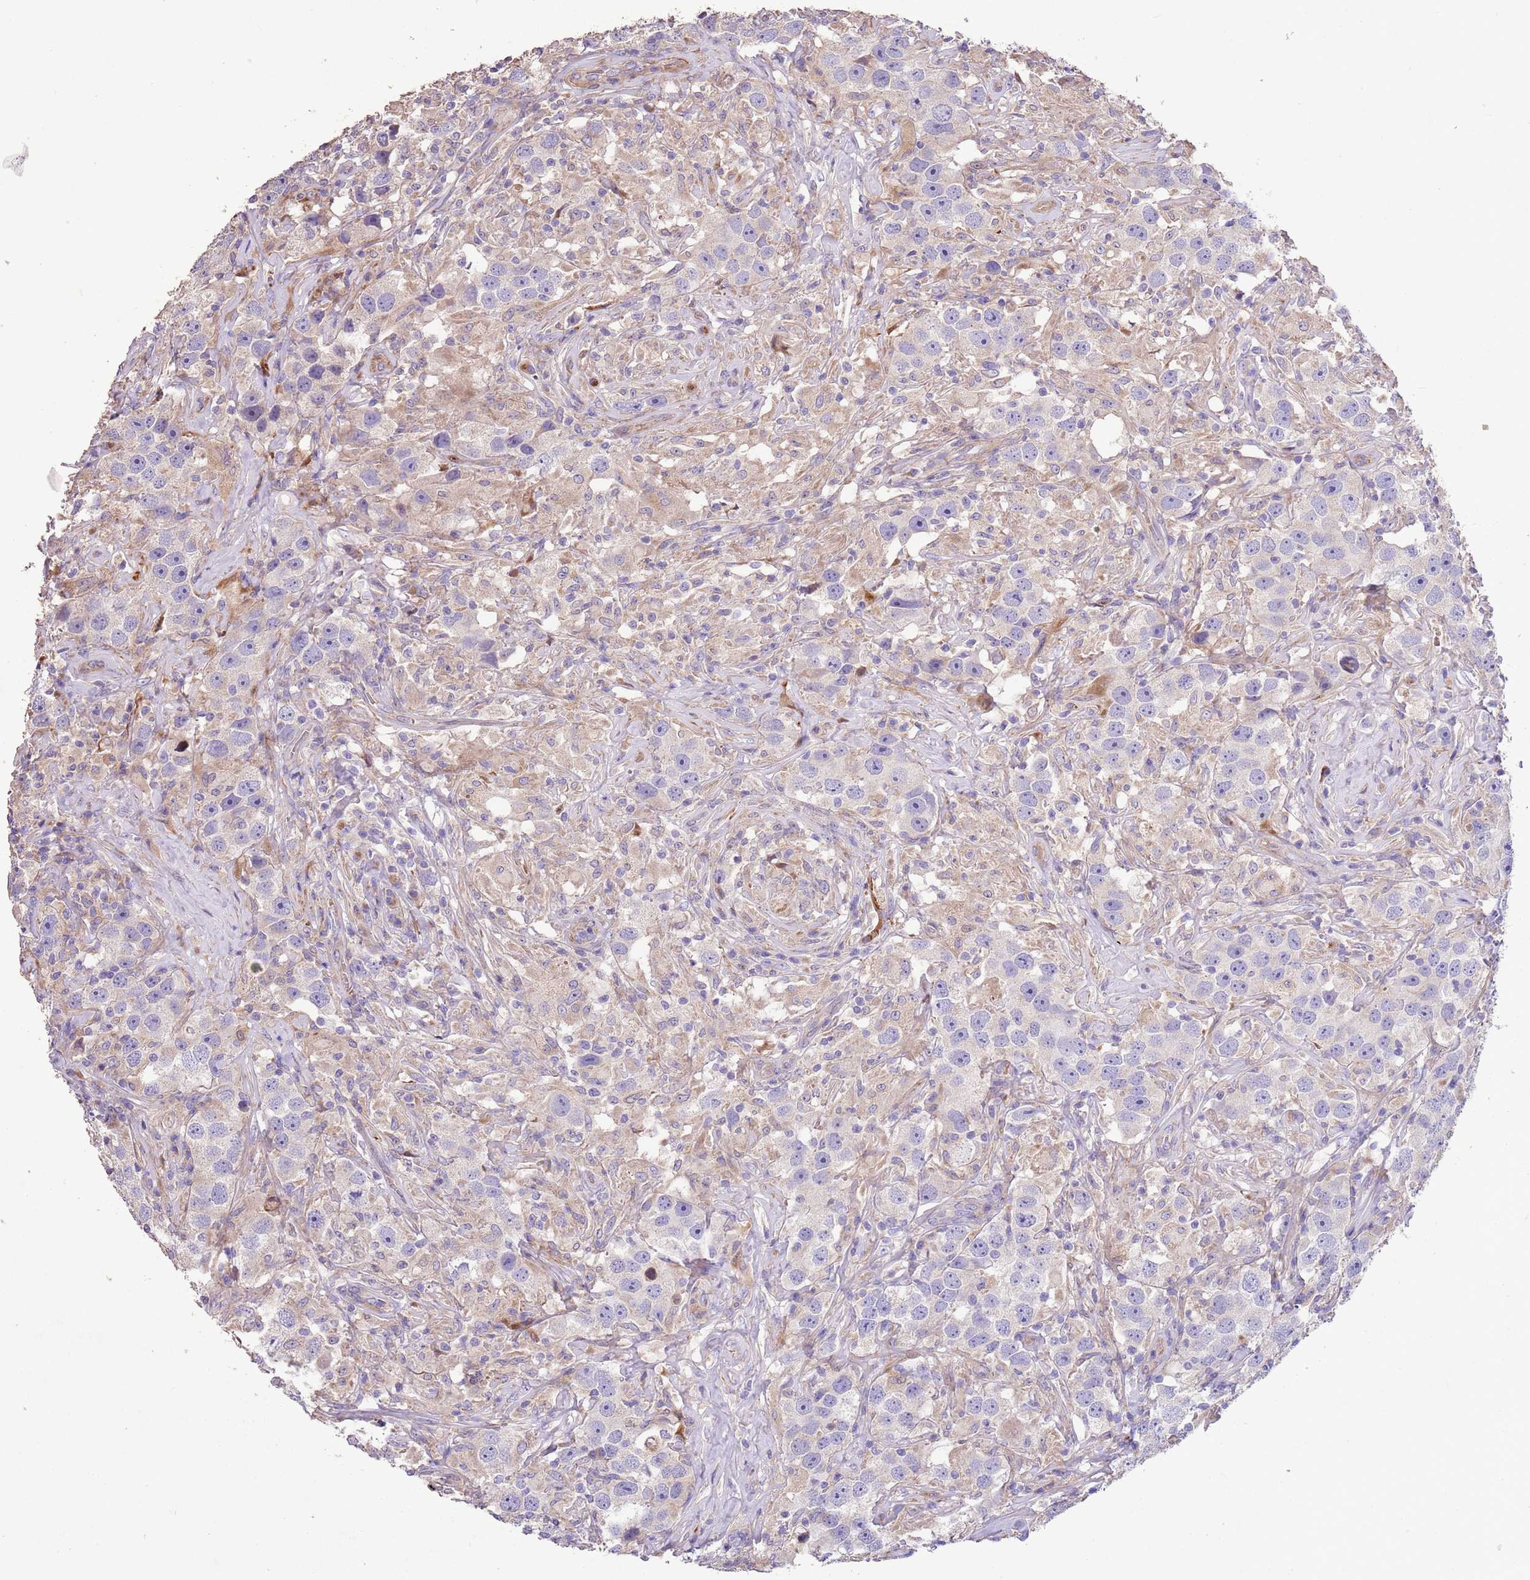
{"staining": {"intensity": "negative", "quantity": "none", "location": "none"}, "tissue": "testis cancer", "cell_type": "Tumor cells", "image_type": "cancer", "snomed": [{"axis": "morphology", "description": "Seminoma, NOS"}, {"axis": "topography", "description": "Testis"}], "caption": "Human testis seminoma stained for a protein using IHC reveals no positivity in tumor cells.", "gene": "PIGA", "patient": {"sex": "male", "age": 49}}